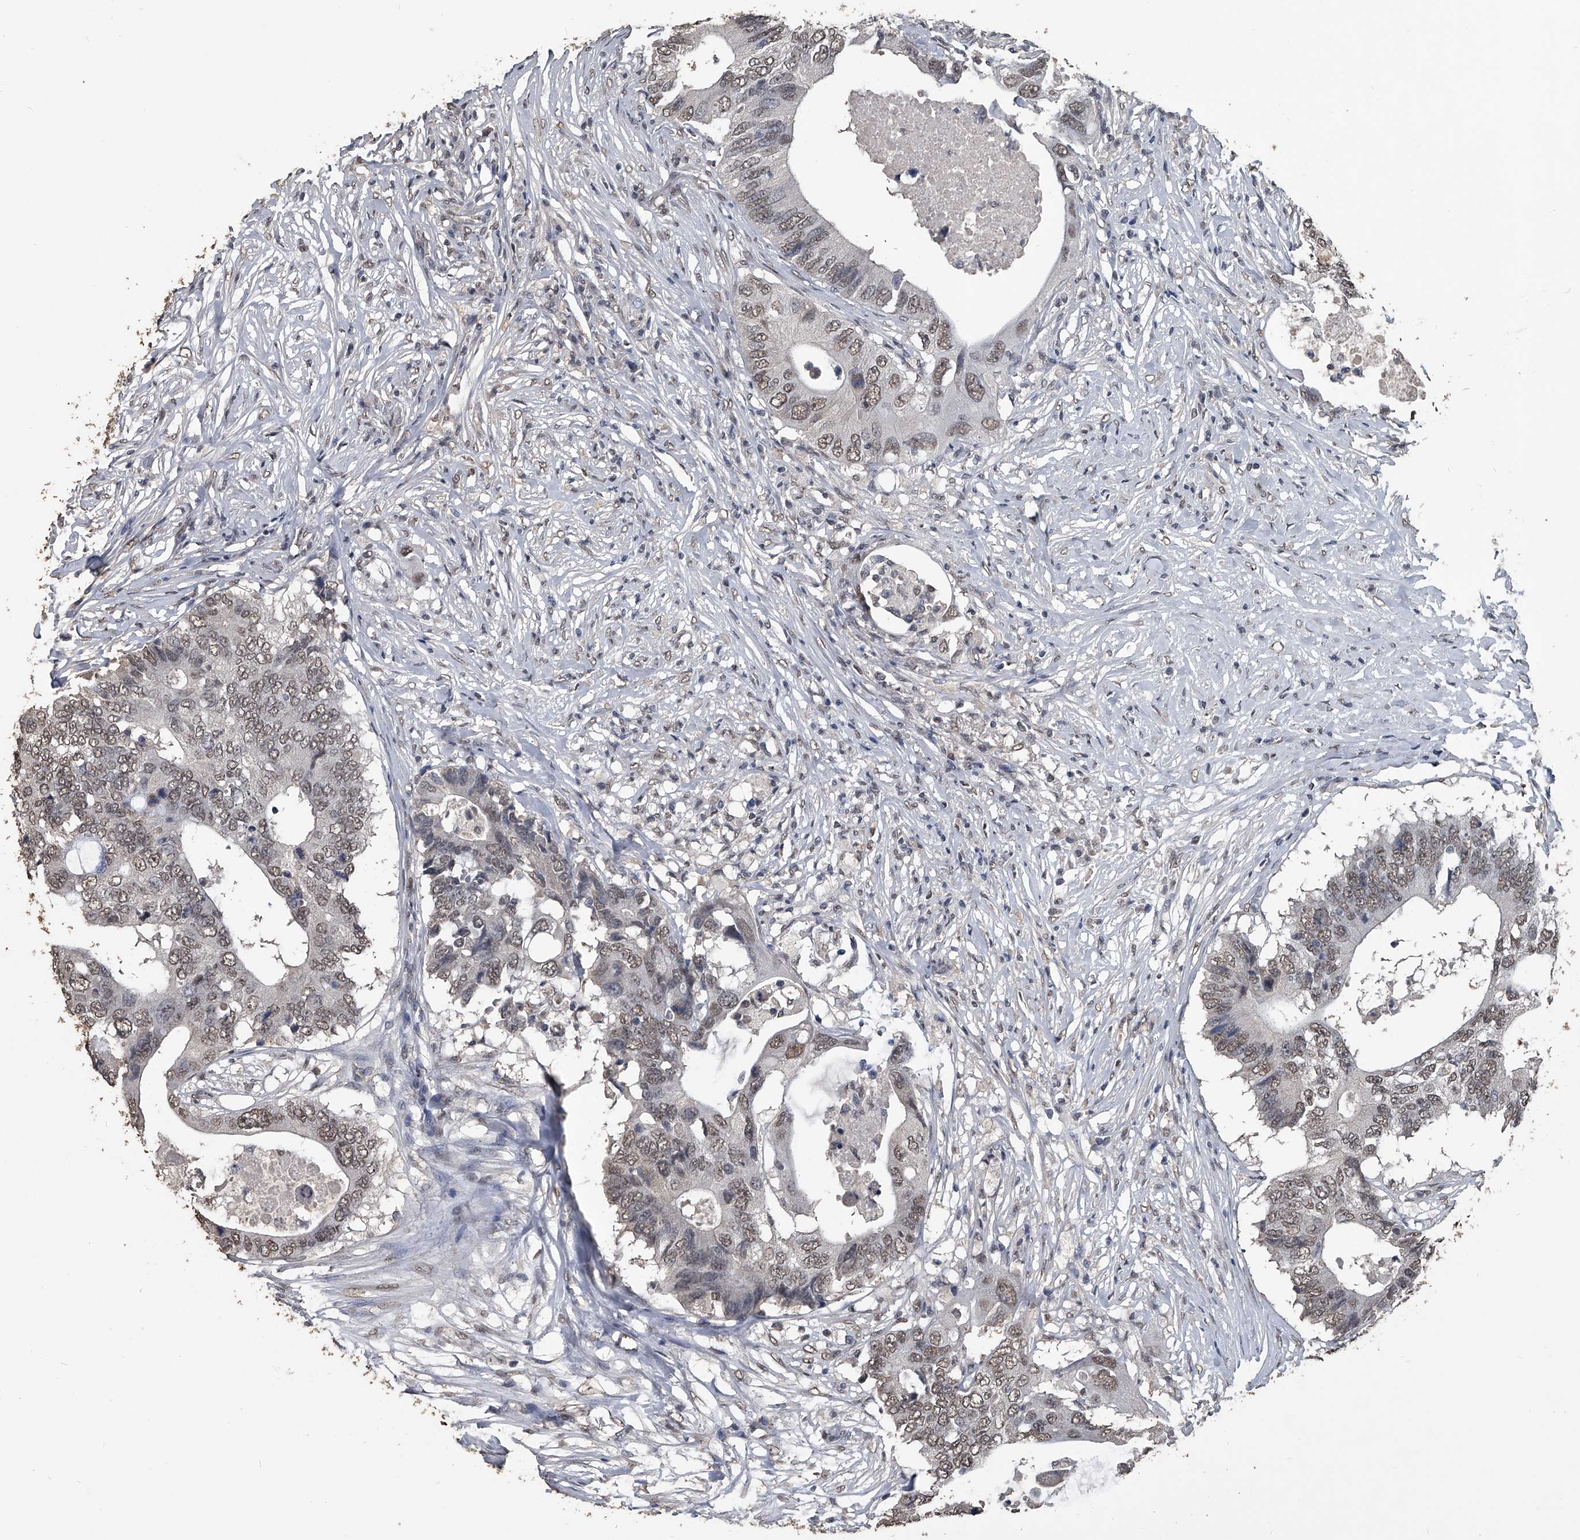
{"staining": {"intensity": "weak", "quantity": ">75%", "location": "nuclear"}, "tissue": "colorectal cancer", "cell_type": "Tumor cells", "image_type": "cancer", "snomed": [{"axis": "morphology", "description": "Adenocarcinoma, NOS"}, {"axis": "topography", "description": "Colon"}], "caption": "High-magnification brightfield microscopy of colorectal cancer stained with DAB (3,3'-diaminobenzidine) (brown) and counterstained with hematoxylin (blue). tumor cells exhibit weak nuclear positivity is seen in about>75% of cells. (Stains: DAB (3,3'-diaminobenzidine) in brown, nuclei in blue, Microscopy: brightfield microscopy at high magnification).", "gene": "MATR3", "patient": {"sex": "male", "age": 71}}